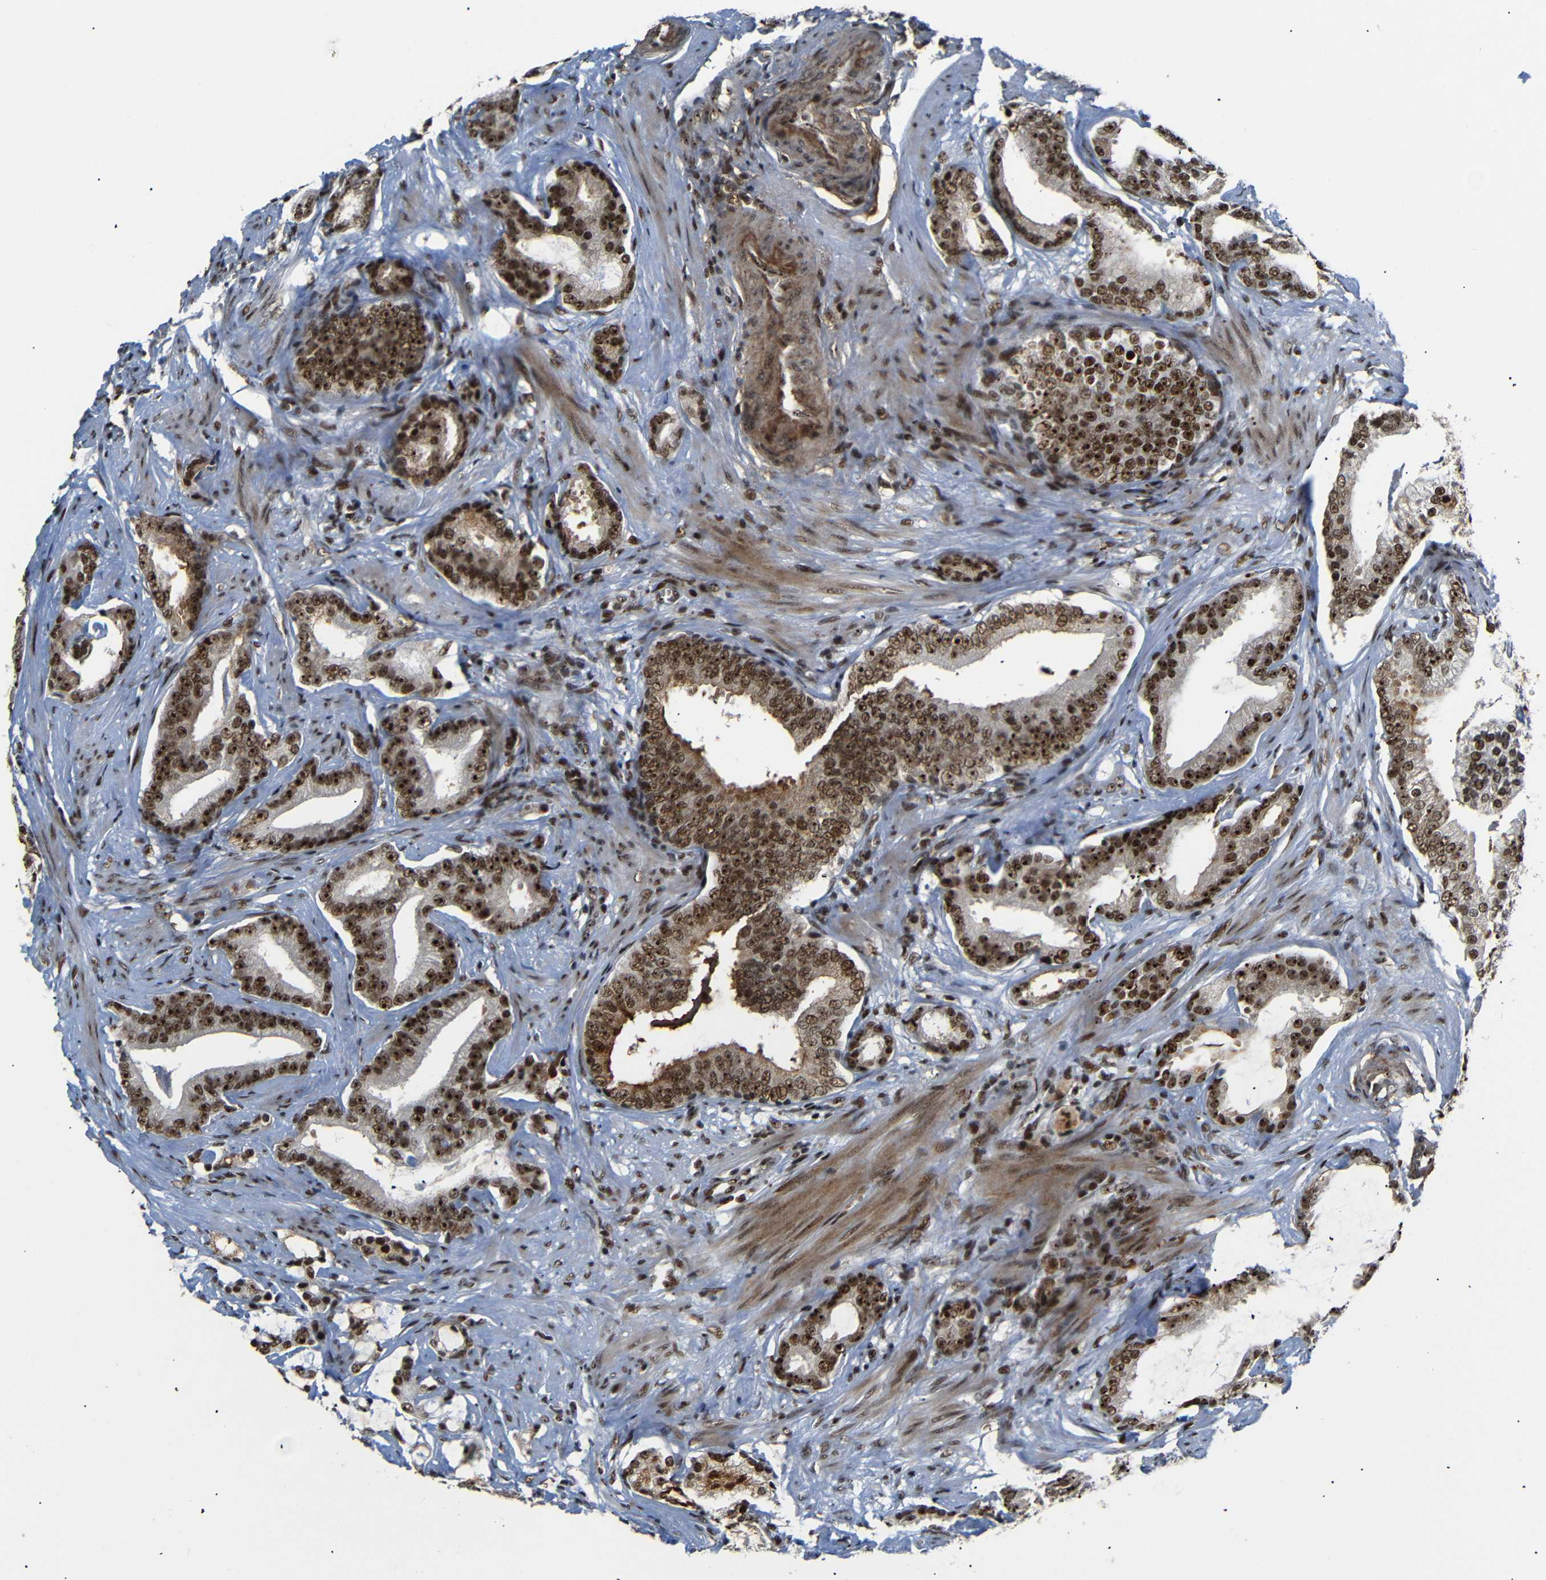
{"staining": {"intensity": "strong", "quantity": ">75%", "location": "nuclear"}, "tissue": "prostate cancer", "cell_type": "Tumor cells", "image_type": "cancer", "snomed": [{"axis": "morphology", "description": "Adenocarcinoma, Low grade"}, {"axis": "topography", "description": "Prostate"}], "caption": "Prostate cancer (adenocarcinoma (low-grade)) was stained to show a protein in brown. There is high levels of strong nuclear expression in approximately >75% of tumor cells. Using DAB (3,3'-diaminobenzidine) (brown) and hematoxylin (blue) stains, captured at high magnification using brightfield microscopy.", "gene": "SETDB2", "patient": {"sex": "male", "age": 58}}